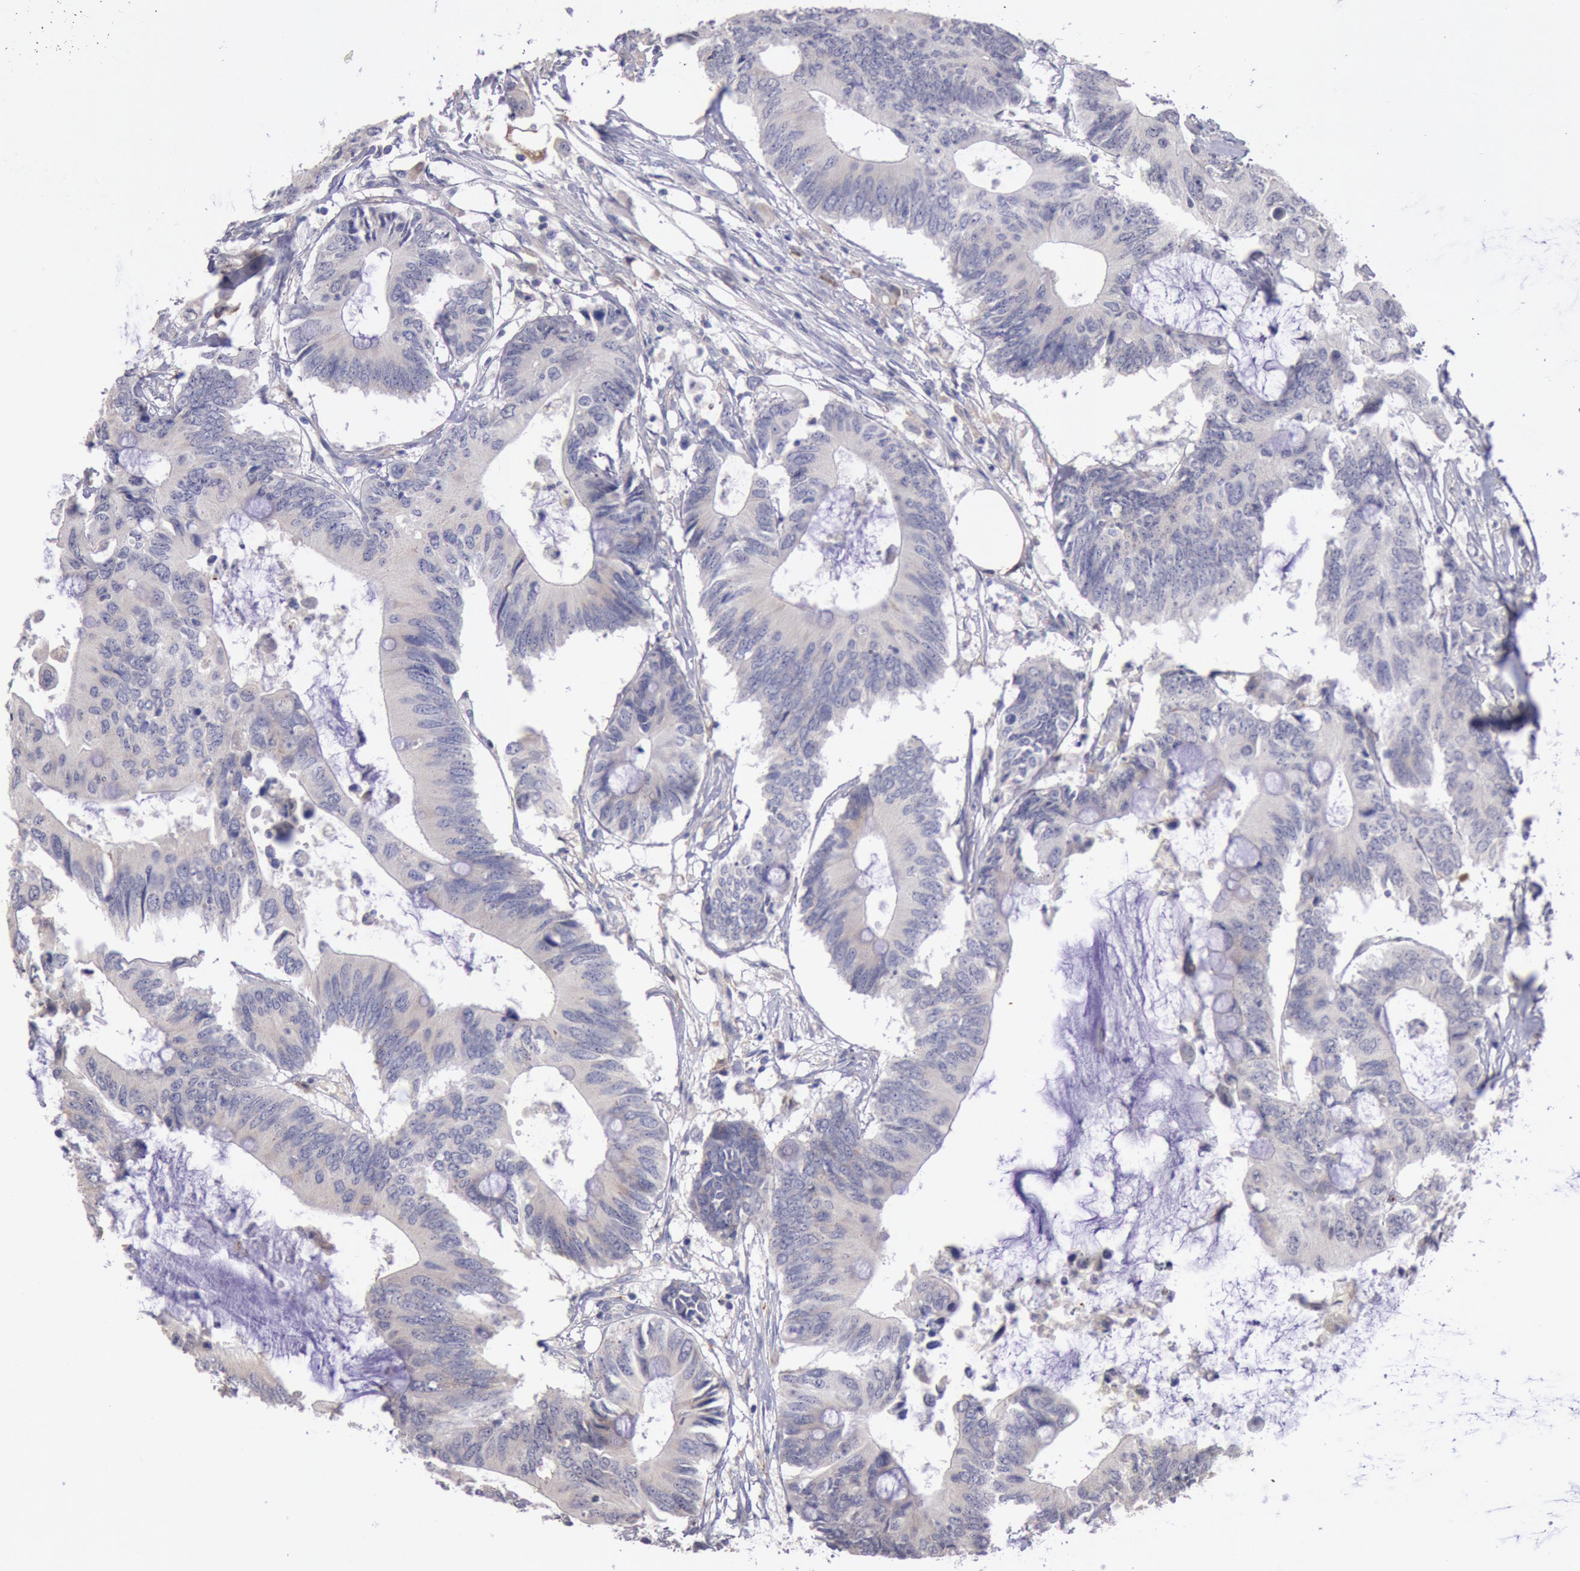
{"staining": {"intensity": "weak", "quantity": ">75%", "location": "cytoplasmic/membranous"}, "tissue": "colorectal cancer", "cell_type": "Tumor cells", "image_type": "cancer", "snomed": [{"axis": "morphology", "description": "Adenocarcinoma, NOS"}, {"axis": "topography", "description": "Colon"}], "caption": "Immunohistochemistry micrograph of neoplastic tissue: colorectal cancer stained using immunohistochemistry (IHC) exhibits low levels of weak protein expression localized specifically in the cytoplasmic/membranous of tumor cells, appearing as a cytoplasmic/membranous brown color.", "gene": "GAL3ST1", "patient": {"sex": "male", "age": 71}}